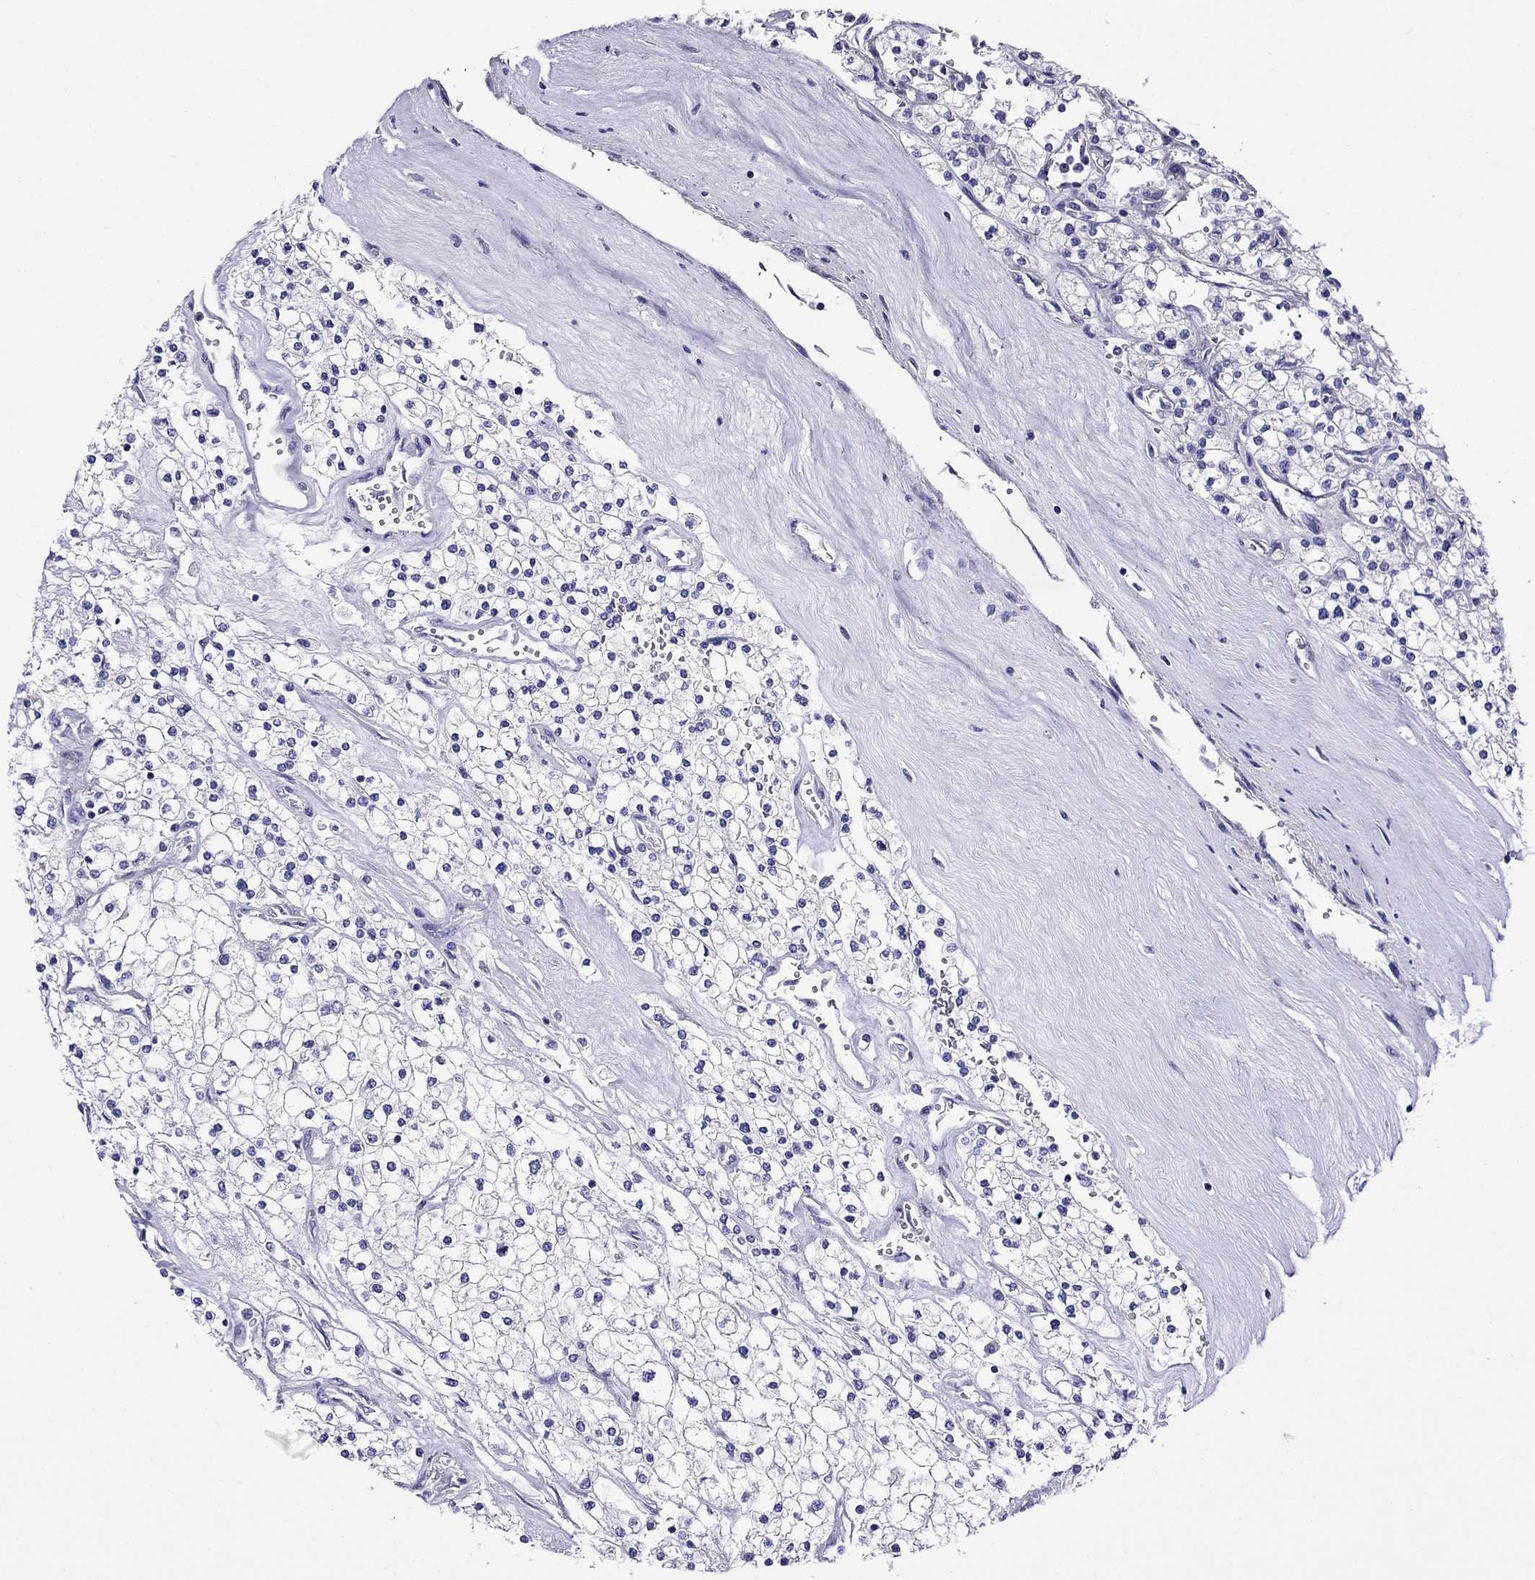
{"staining": {"intensity": "negative", "quantity": "none", "location": "none"}, "tissue": "renal cancer", "cell_type": "Tumor cells", "image_type": "cancer", "snomed": [{"axis": "morphology", "description": "Adenocarcinoma, NOS"}, {"axis": "topography", "description": "Kidney"}], "caption": "Photomicrograph shows no protein positivity in tumor cells of renal cancer (adenocarcinoma) tissue.", "gene": "SCG2", "patient": {"sex": "male", "age": 80}}